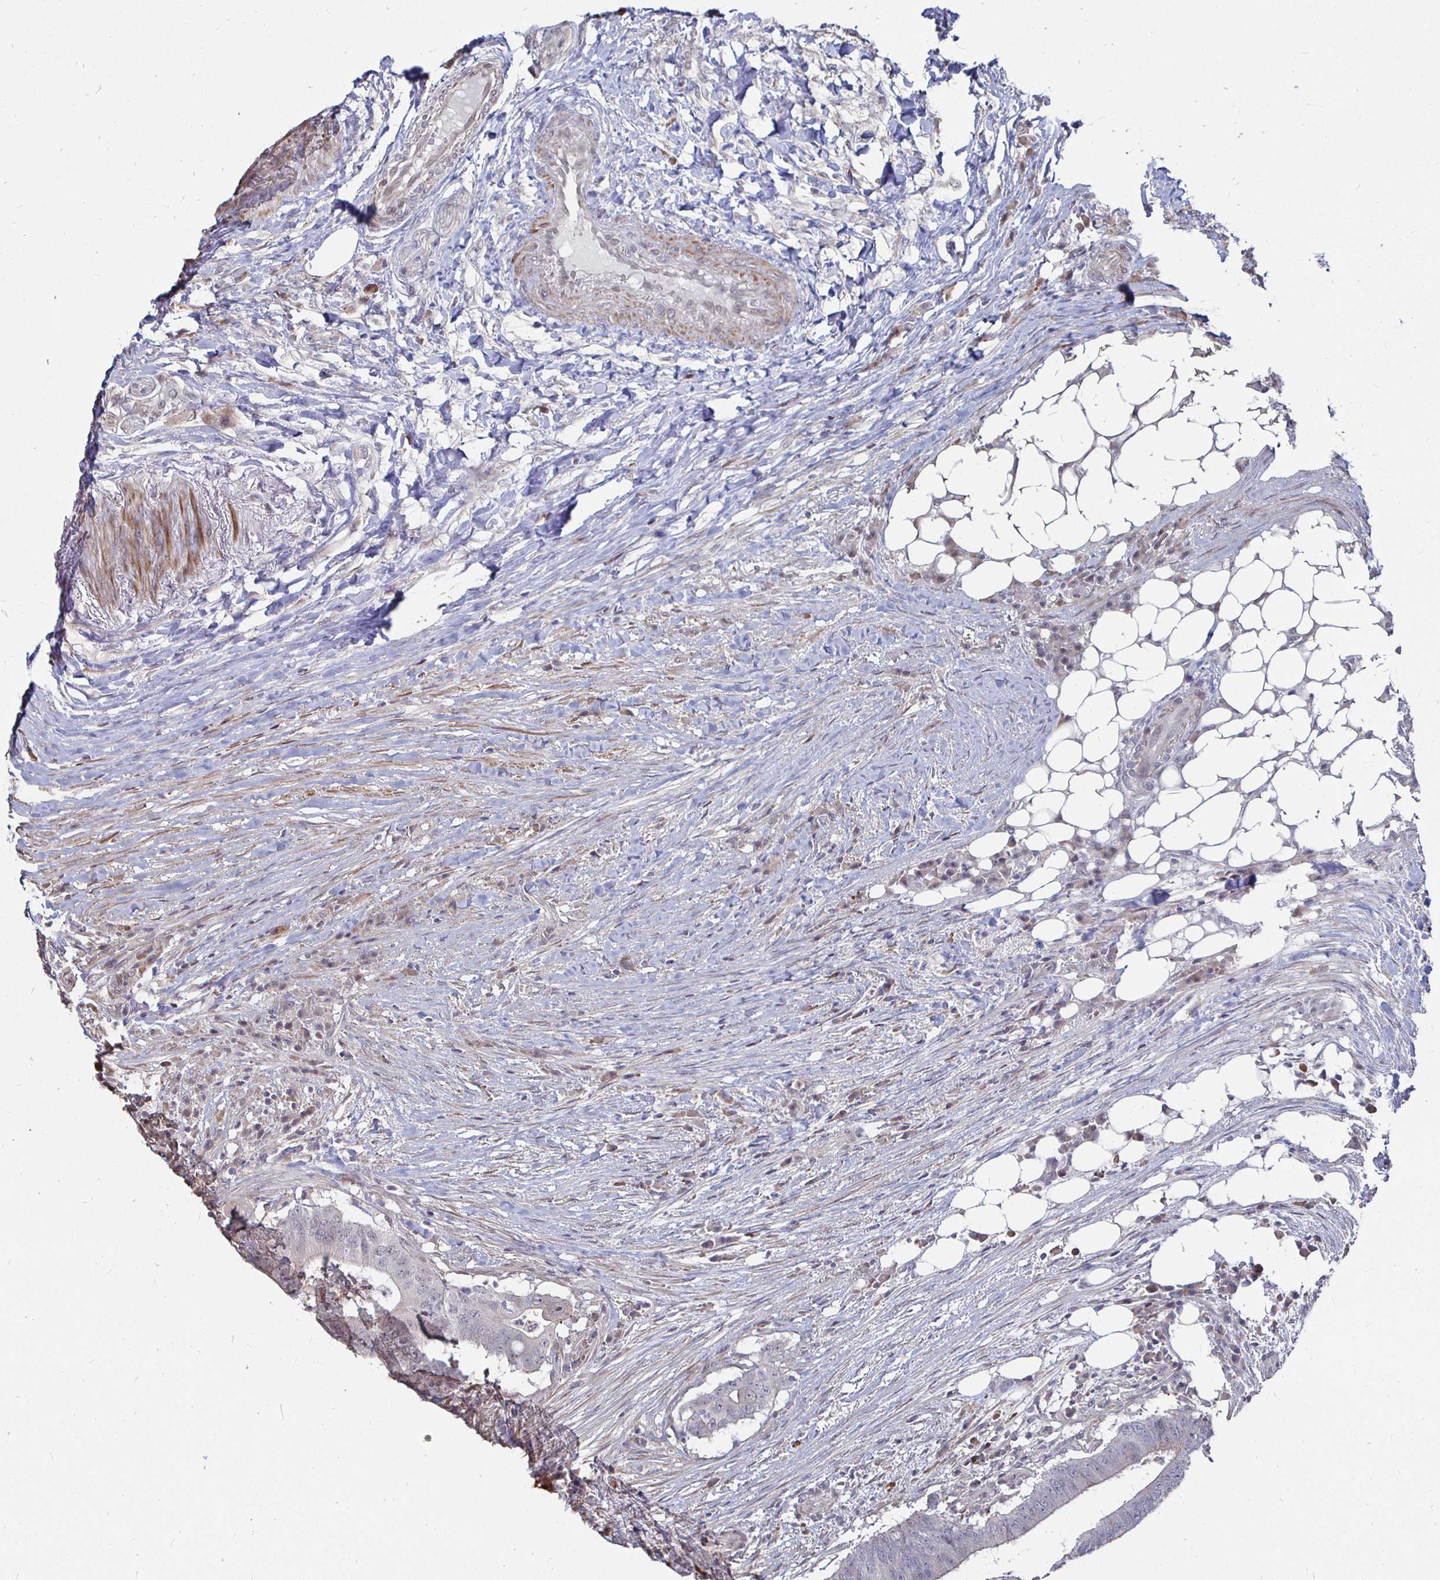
{"staining": {"intensity": "negative", "quantity": "none", "location": "none"}, "tissue": "colorectal cancer", "cell_type": "Tumor cells", "image_type": "cancer", "snomed": [{"axis": "morphology", "description": "Adenocarcinoma, NOS"}, {"axis": "topography", "description": "Colon"}], "caption": "Human colorectal cancer (adenocarcinoma) stained for a protein using immunohistochemistry demonstrates no staining in tumor cells.", "gene": "CAPN11", "patient": {"sex": "female", "age": 43}}